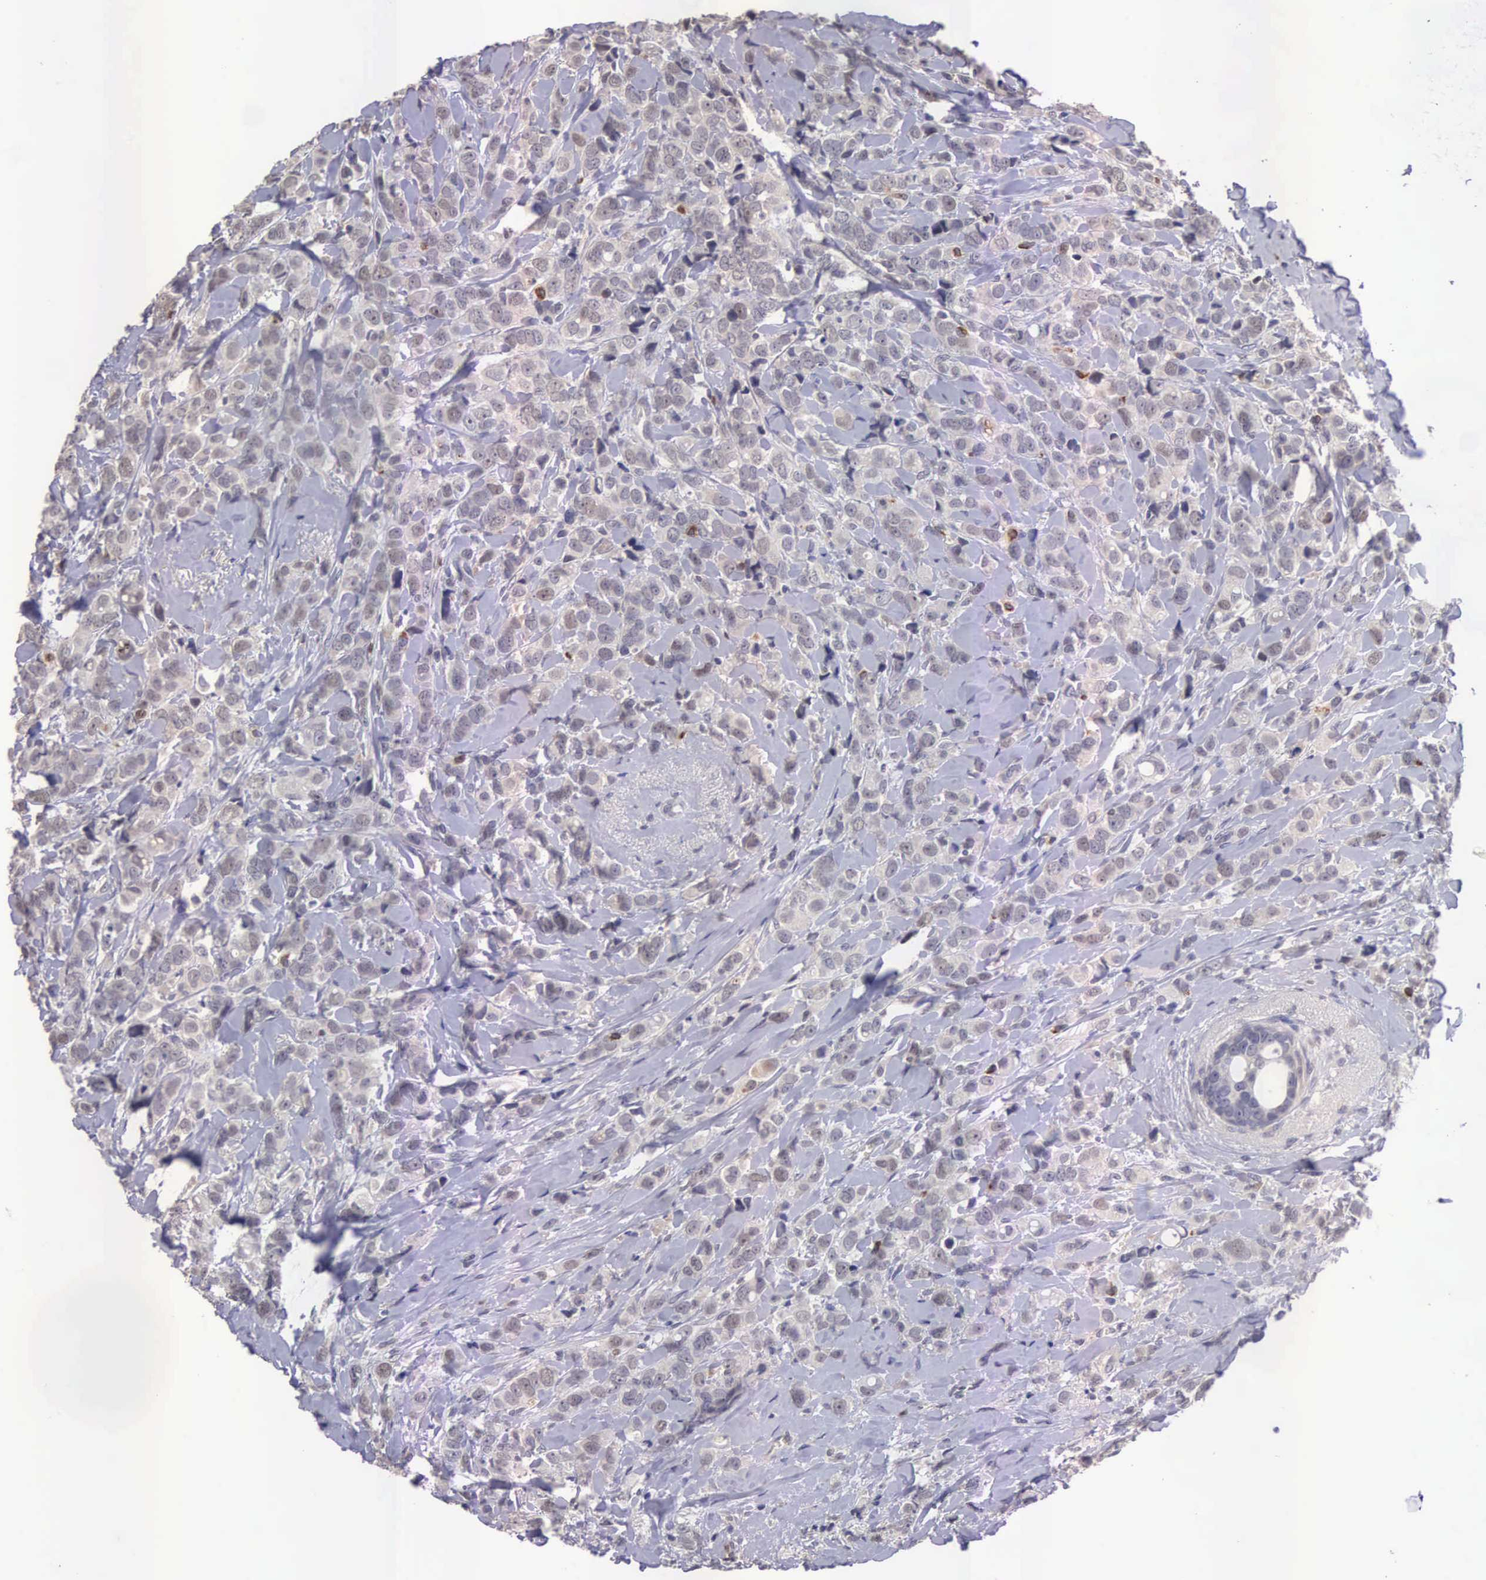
{"staining": {"intensity": "weak", "quantity": "25%-75%", "location": "cytoplasmic/membranous"}, "tissue": "breast cancer", "cell_type": "Tumor cells", "image_type": "cancer", "snomed": [{"axis": "morphology", "description": "Lobular carcinoma"}, {"axis": "topography", "description": "Breast"}], "caption": "A histopathology image showing weak cytoplasmic/membranous staining in approximately 25%-75% of tumor cells in breast cancer (lobular carcinoma), as visualized by brown immunohistochemical staining.", "gene": "CDC45", "patient": {"sex": "female", "age": 57}}